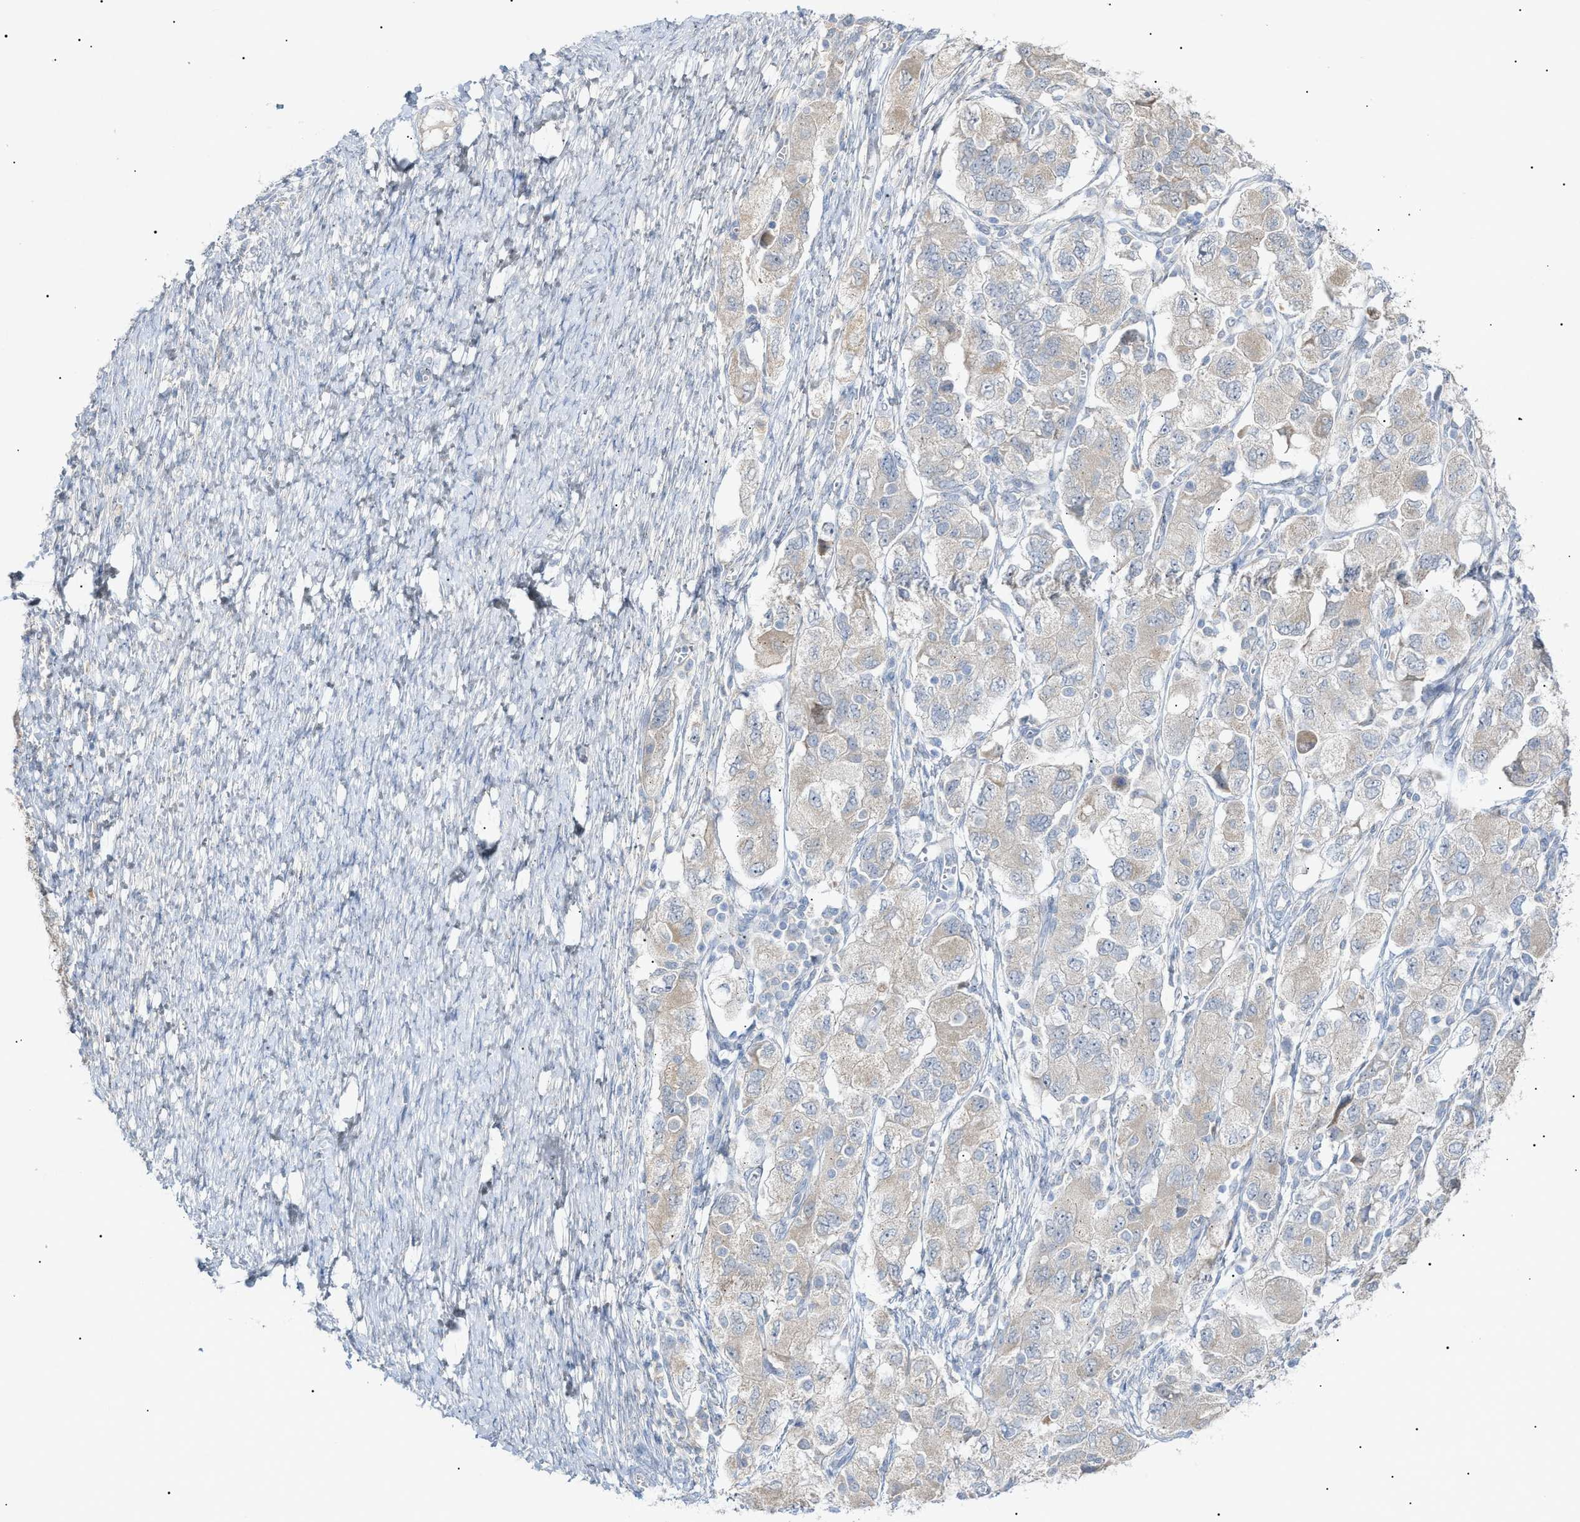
{"staining": {"intensity": "negative", "quantity": "none", "location": "none"}, "tissue": "ovarian cancer", "cell_type": "Tumor cells", "image_type": "cancer", "snomed": [{"axis": "morphology", "description": "Carcinoma, NOS"}, {"axis": "morphology", "description": "Cystadenocarcinoma, serous, NOS"}, {"axis": "topography", "description": "Ovary"}], "caption": "IHC of human ovarian carcinoma exhibits no expression in tumor cells.", "gene": "SLC25A31", "patient": {"sex": "female", "age": 69}}